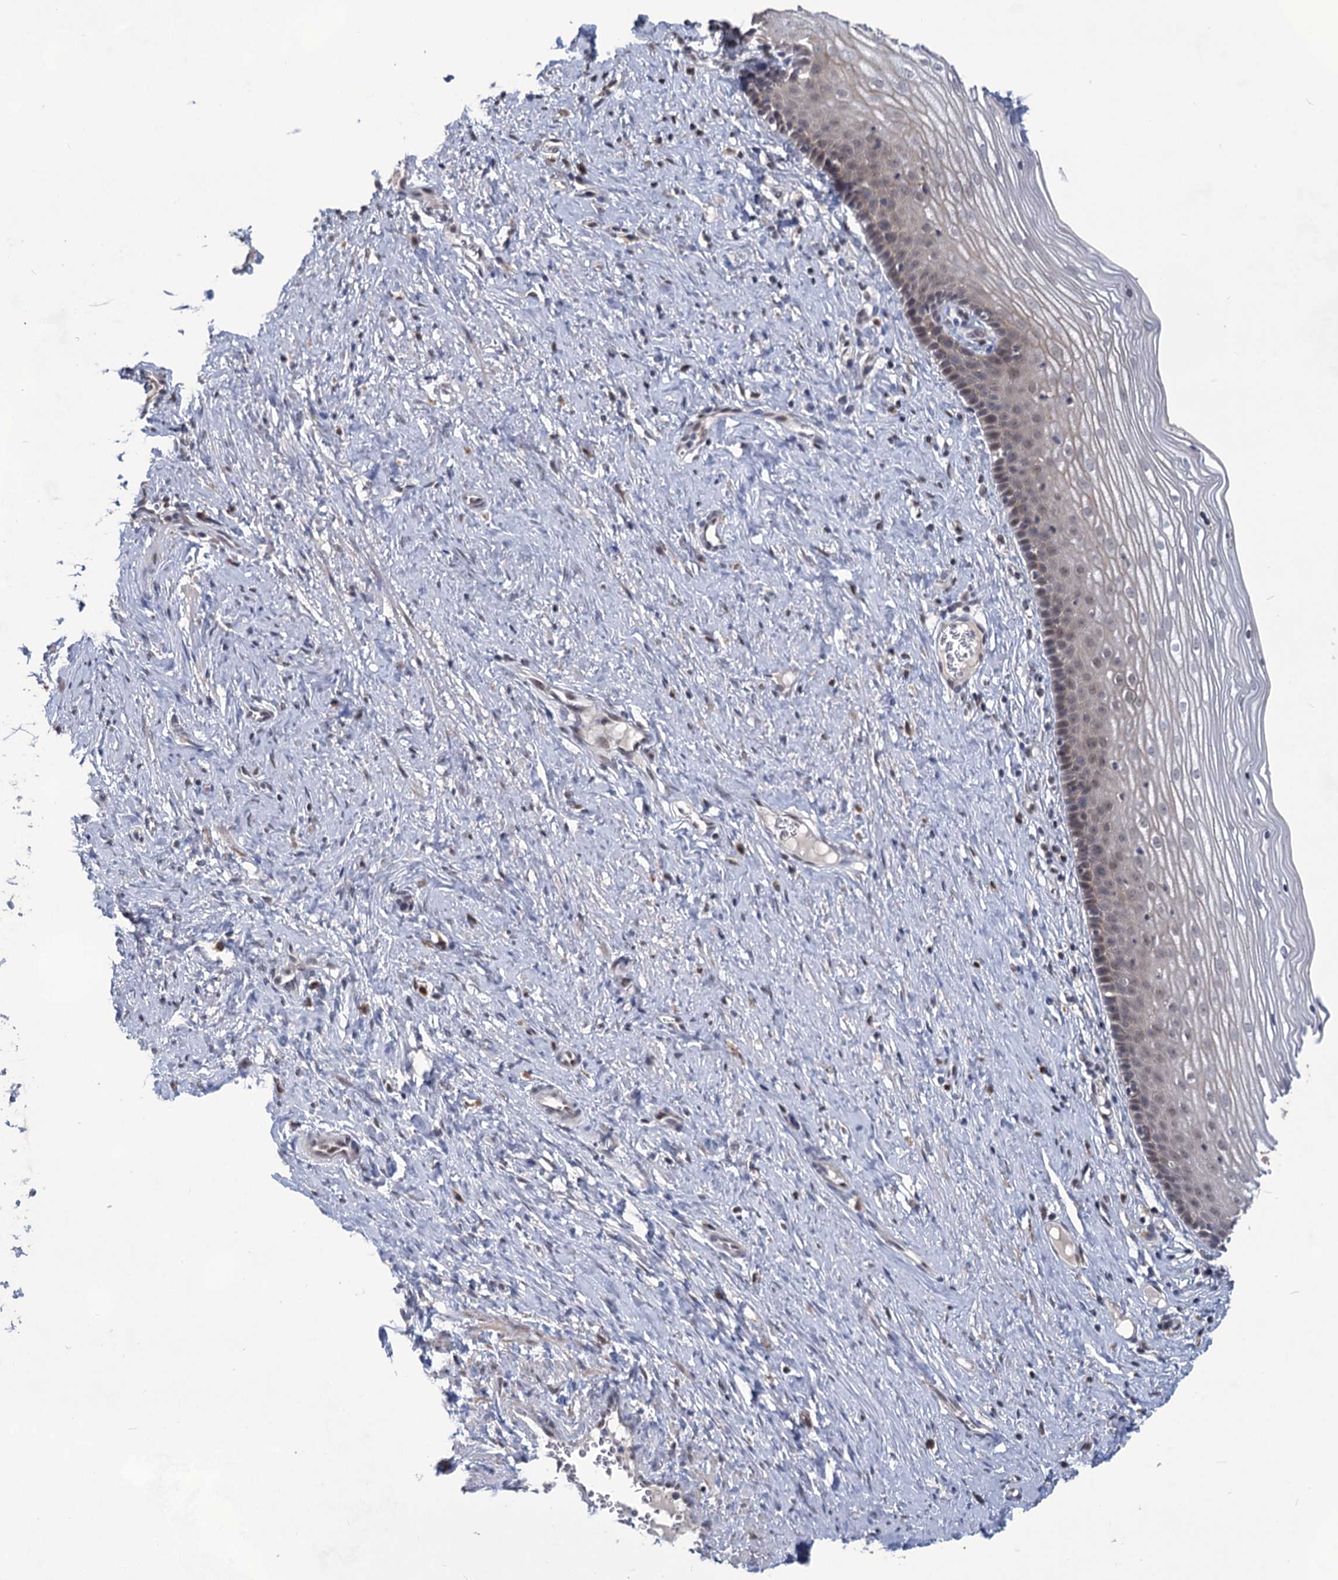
{"staining": {"intensity": "weak", "quantity": "<25%", "location": "cytoplasmic/membranous"}, "tissue": "cervix", "cell_type": "Glandular cells", "image_type": "normal", "snomed": [{"axis": "morphology", "description": "Normal tissue, NOS"}, {"axis": "topography", "description": "Cervix"}], "caption": "Immunohistochemistry (IHC) of normal human cervix demonstrates no positivity in glandular cells. (DAB (3,3'-diaminobenzidine) immunohistochemistry (IHC) with hematoxylin counter stain).", "gene": "TTC17", "patient": {"sex": "female", "age": 42}}